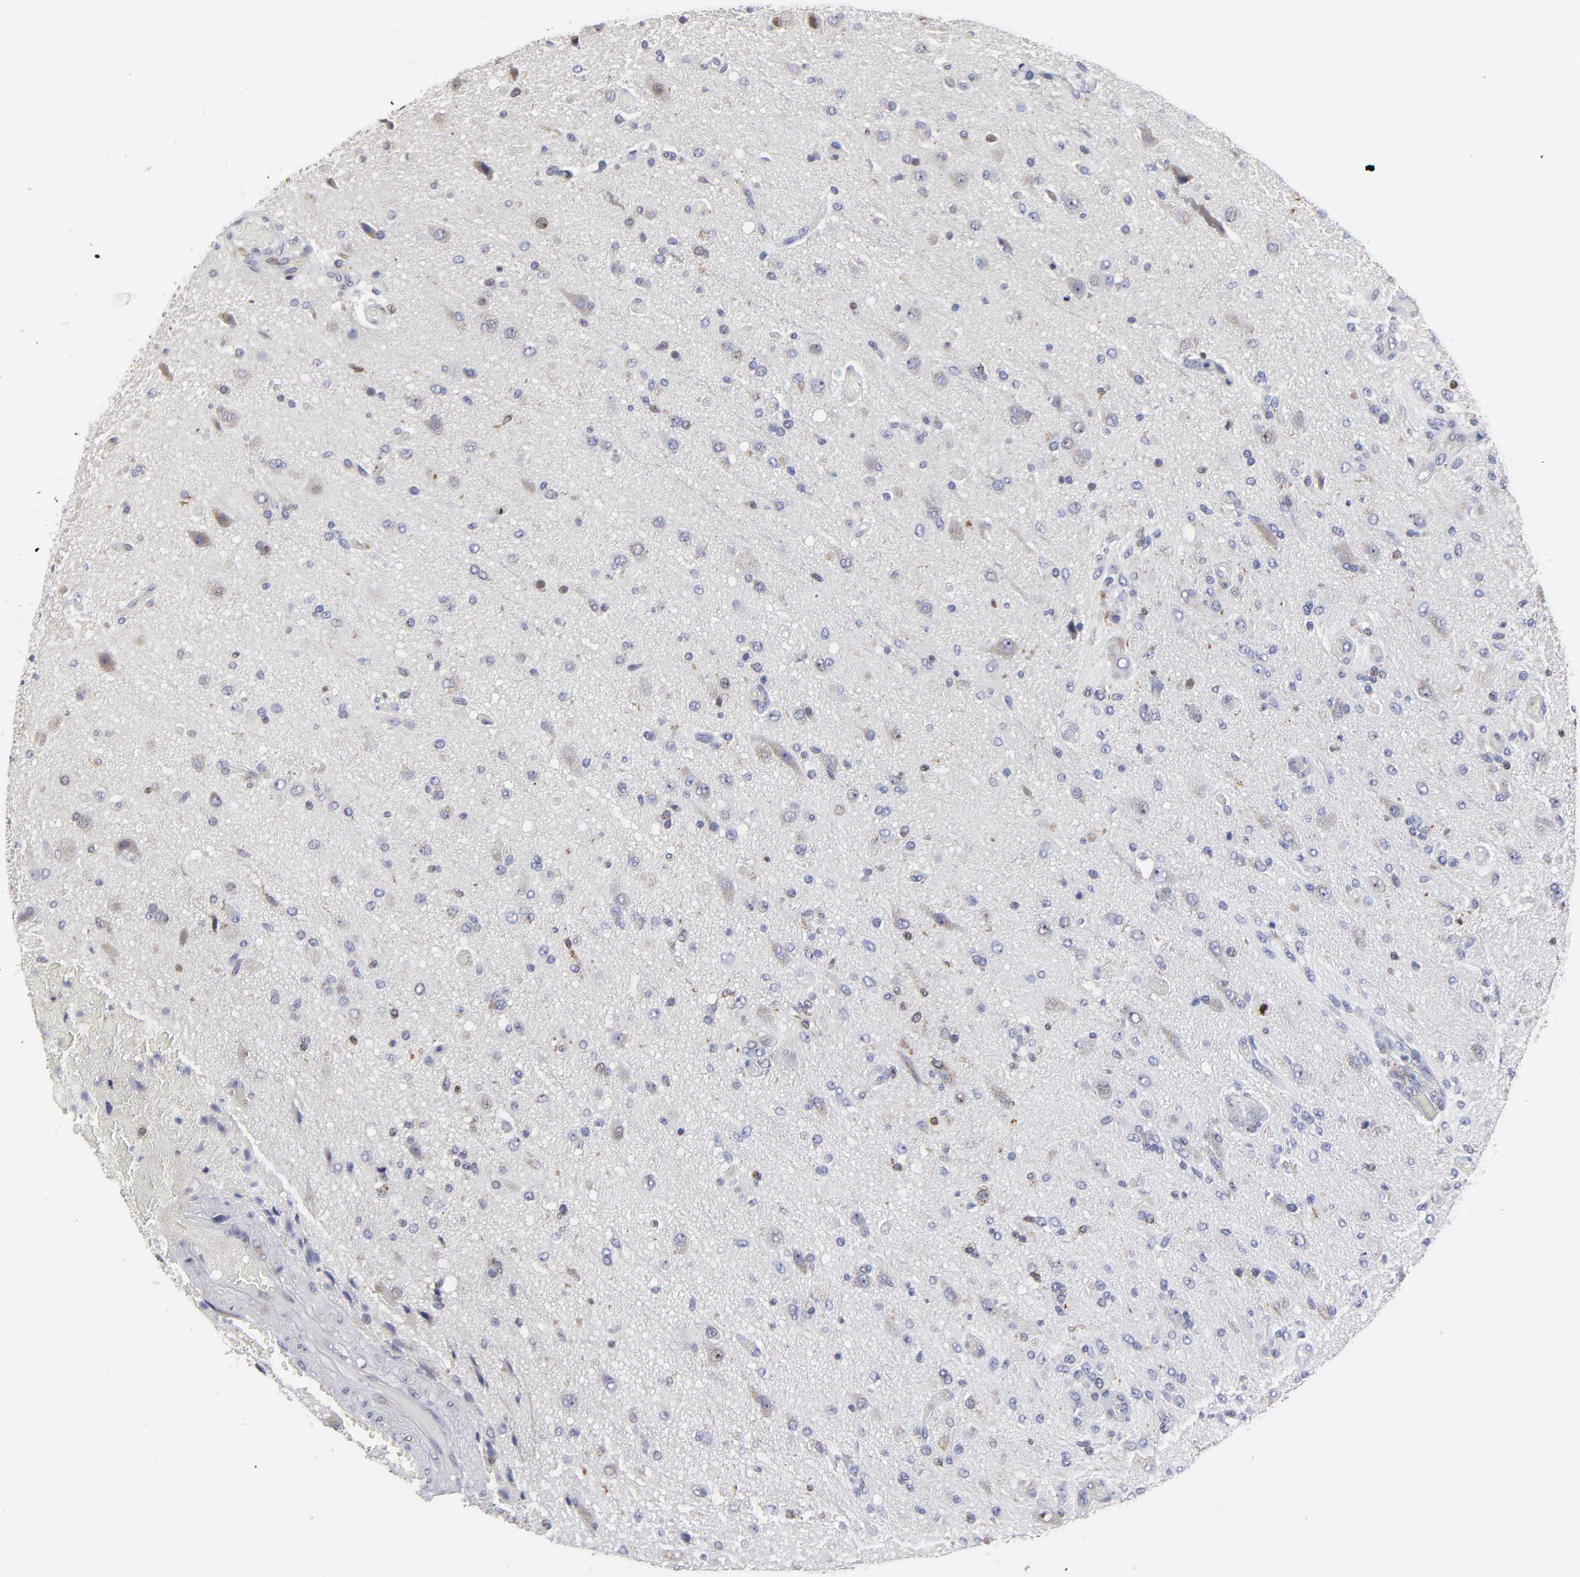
{"staining": {"intensity": "weak", "quantity": "<25%", "location": "cytoplasmic/membranous"}, "tissue": "glioma", "cell_type": "Tumor cells", "image_type": "cancer", "snomed": [{"axis": "morphology", "description": "Glioma, malignant, Low grade"}, {"axis": "topography", "description": "Brain"}], "caption": "A micrograph of malignant glioma (low-grade) stained for a protein demonstrates no brown staining in tumor cells.", "gene": "NCAPH", "patient": {"sex": "female", "age": 58}}